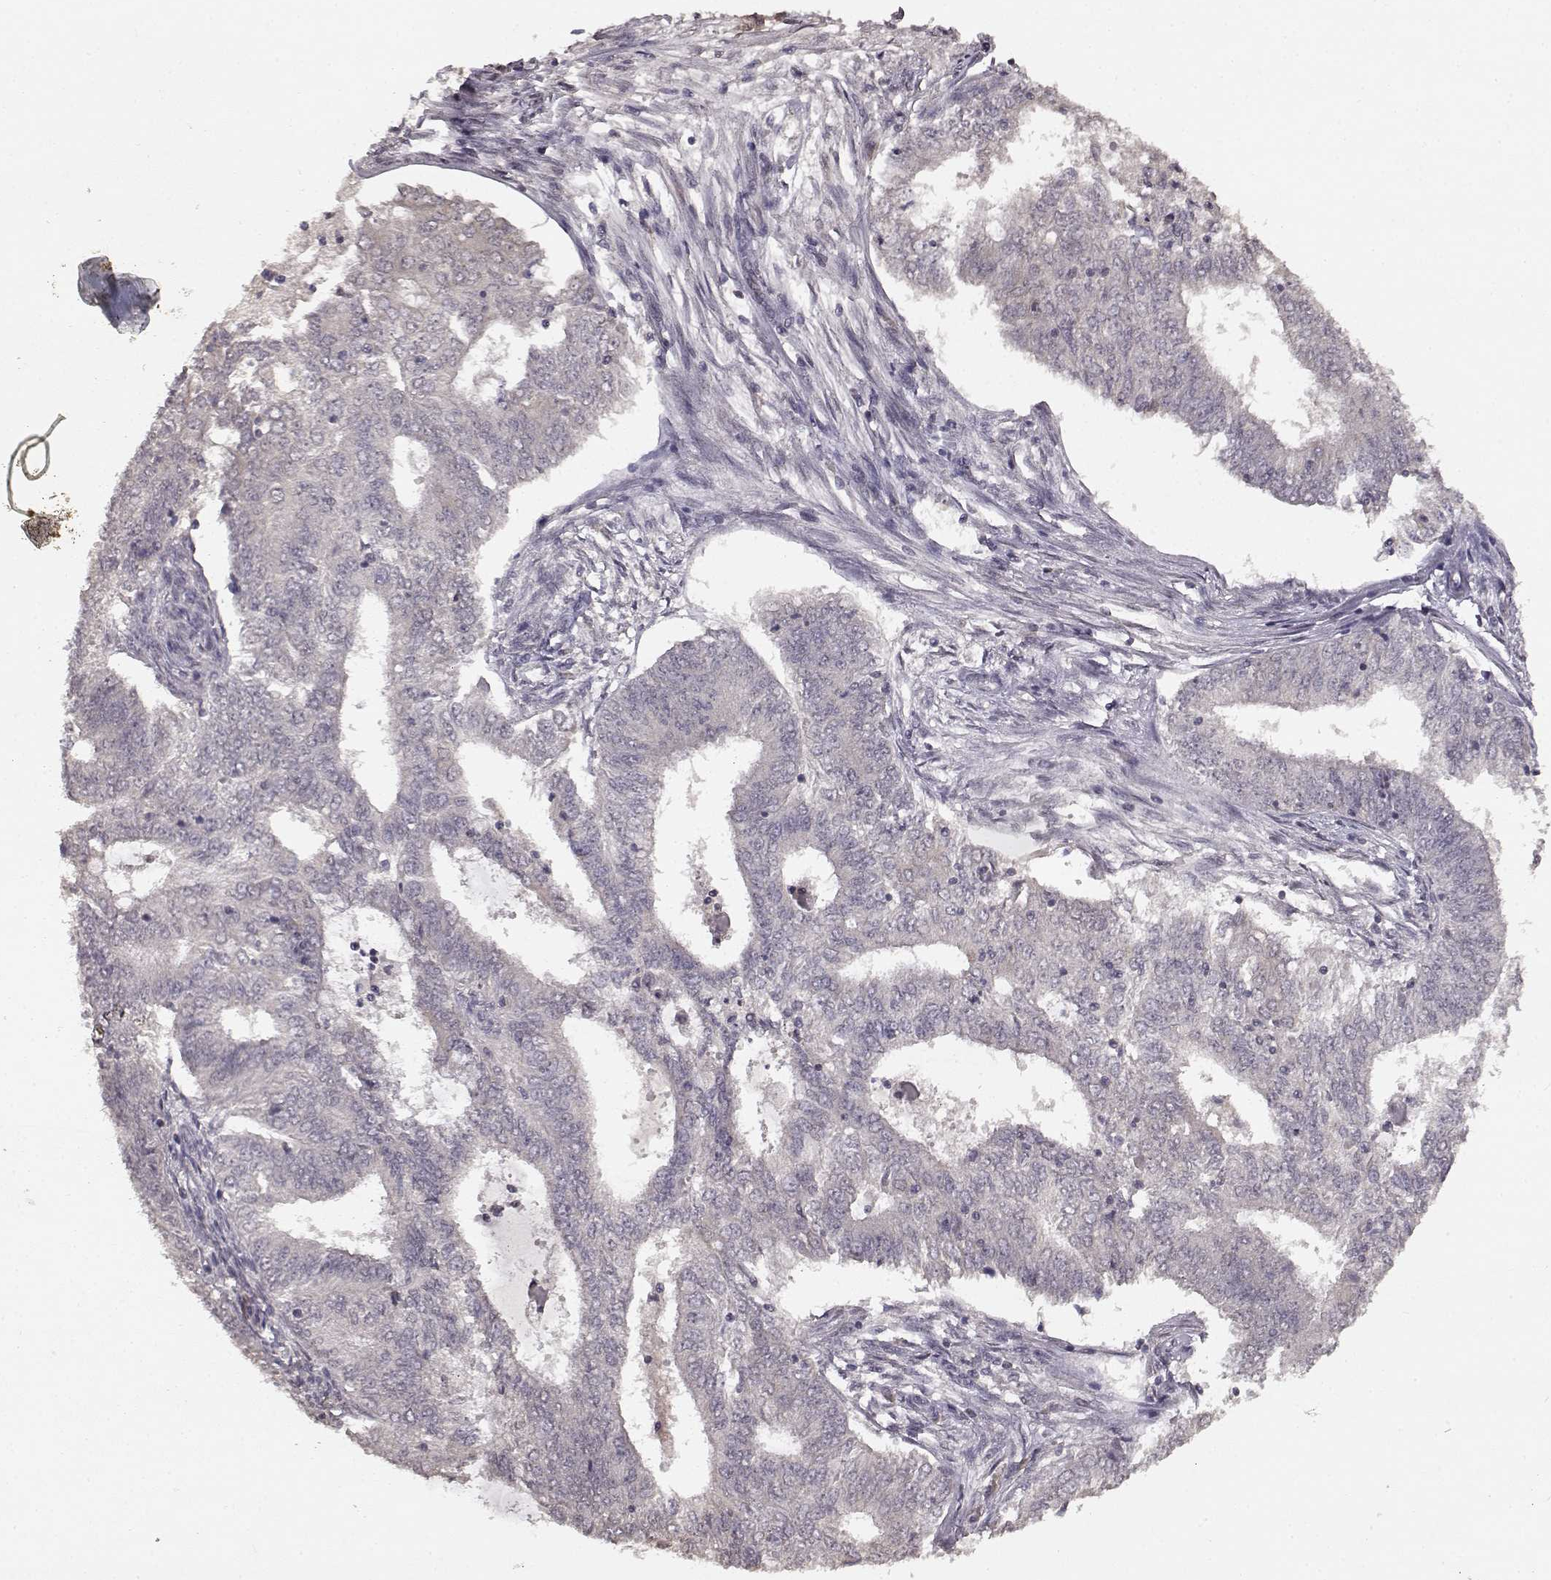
{"staining": {"intensity": "negative", "quantity": "none", "location": "none"}, "tissue": "endometrial cancer", "cell_type": "Tumor cells", "image_type": "cancer", "snomed": [{"axis": "morphology", "description": "Adenocarcinoma, NOS"}, {"axis": "topography", "description": "Endometrium"}], "caption": "This is an immunohistochemistry (IHC) histopathology image of human endometrial cancer (adenocarcinoma). There is no positivity in tumor cells.", "gene": "NTRK2", "patient": {"sex": "female", "age": 62}}